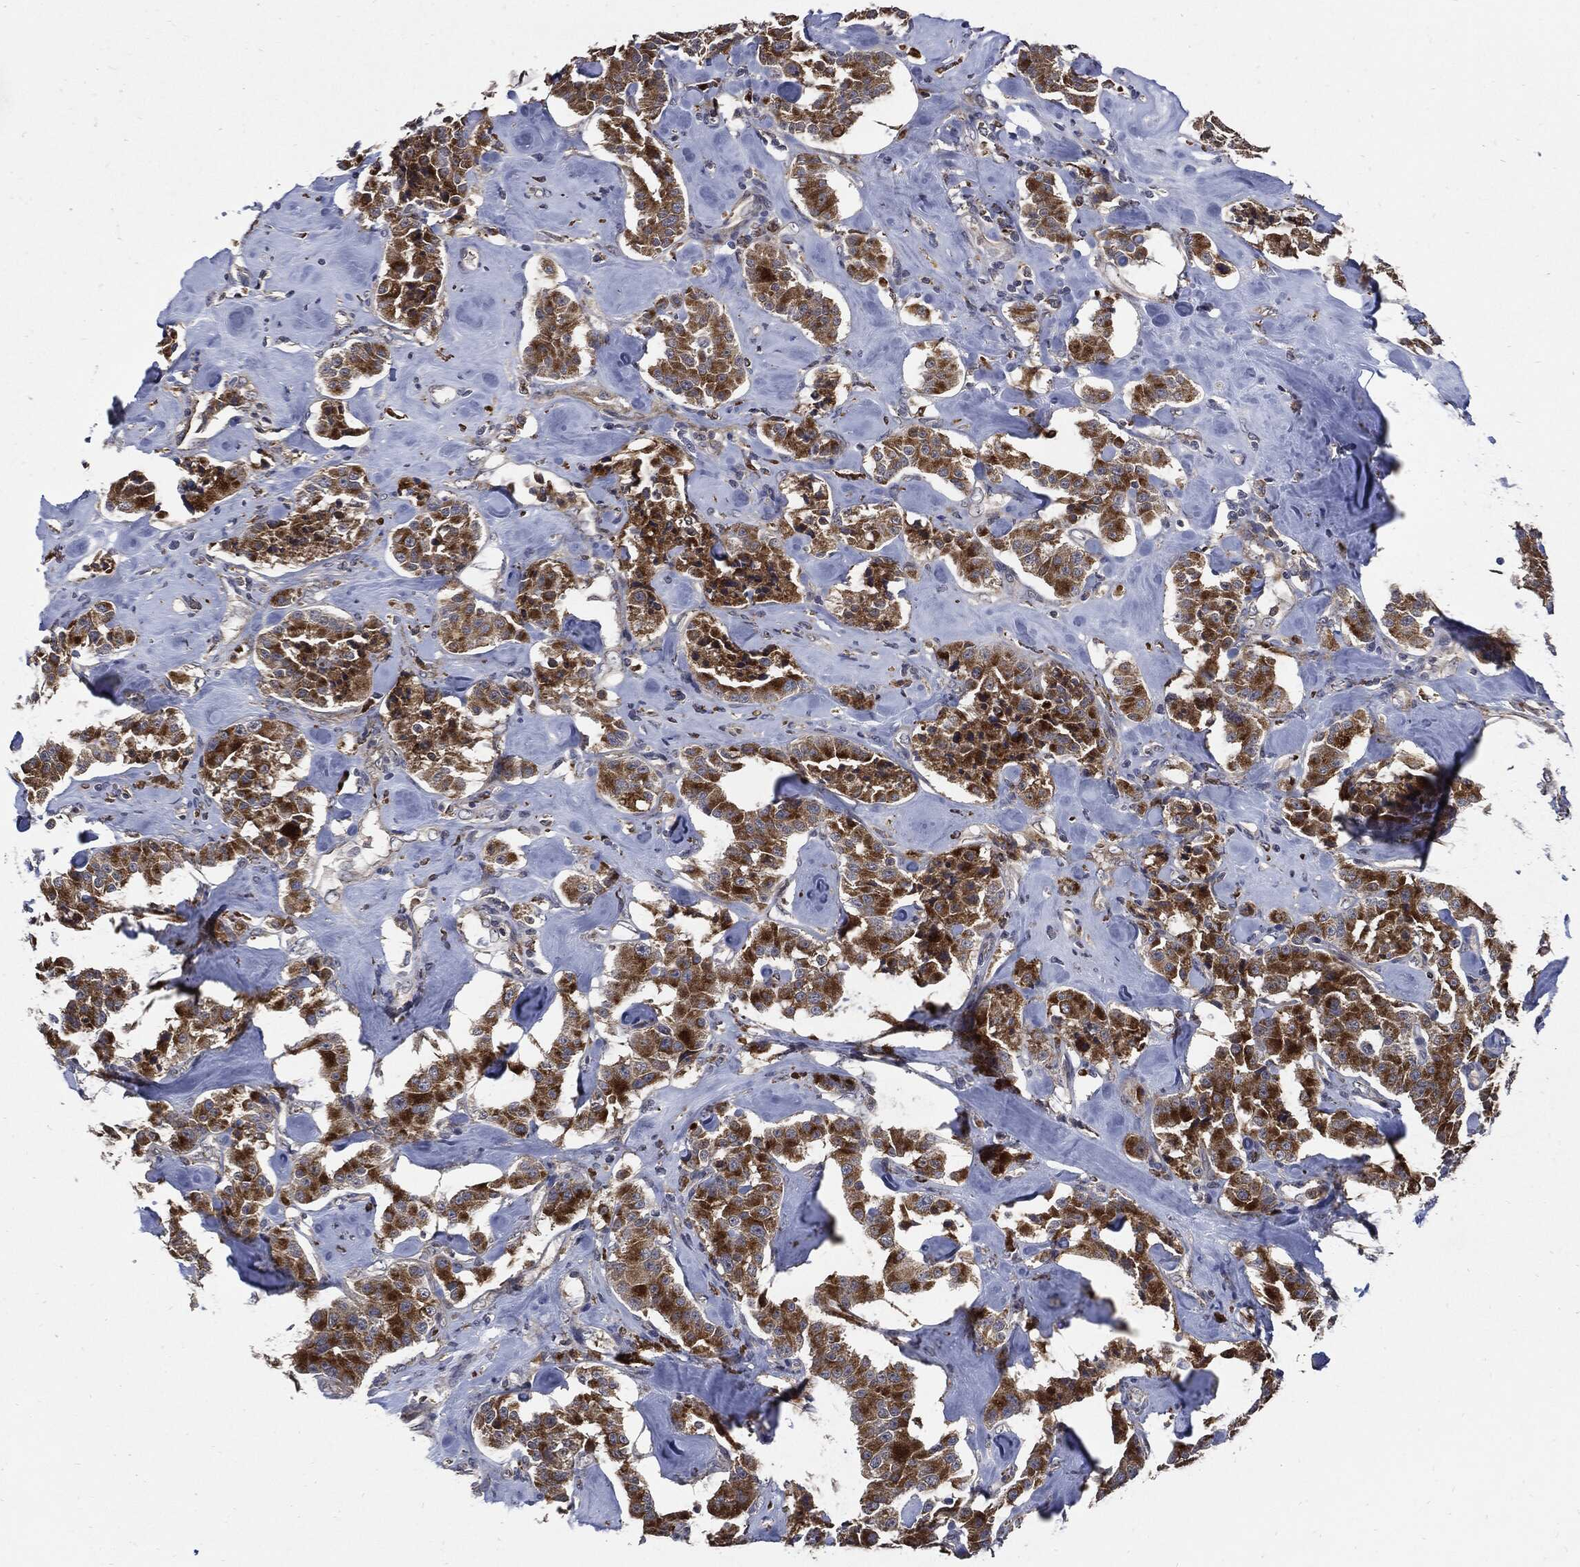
{"staining": {"intensity": "strong", "quantity": ">75%", "location": "cytoplasmic/membranous"}, "tissue": "carcinoid", "cell_type": "Tumor cells", "image_type": "cancer", "snomed": [{"axis": "morphology", "description": "Carcinoid, malignant, NOS"}, {"axis": "topography", "description": "Pancreas"}], "caption": "Brown immunohistochemical staining in human malignant carcinoid shows strong cytoplasmic/membranous staining in approximately >75% of tumor cells.", "gene": "SLC31A2", "patient": {"sex": "male", "age": 41}}